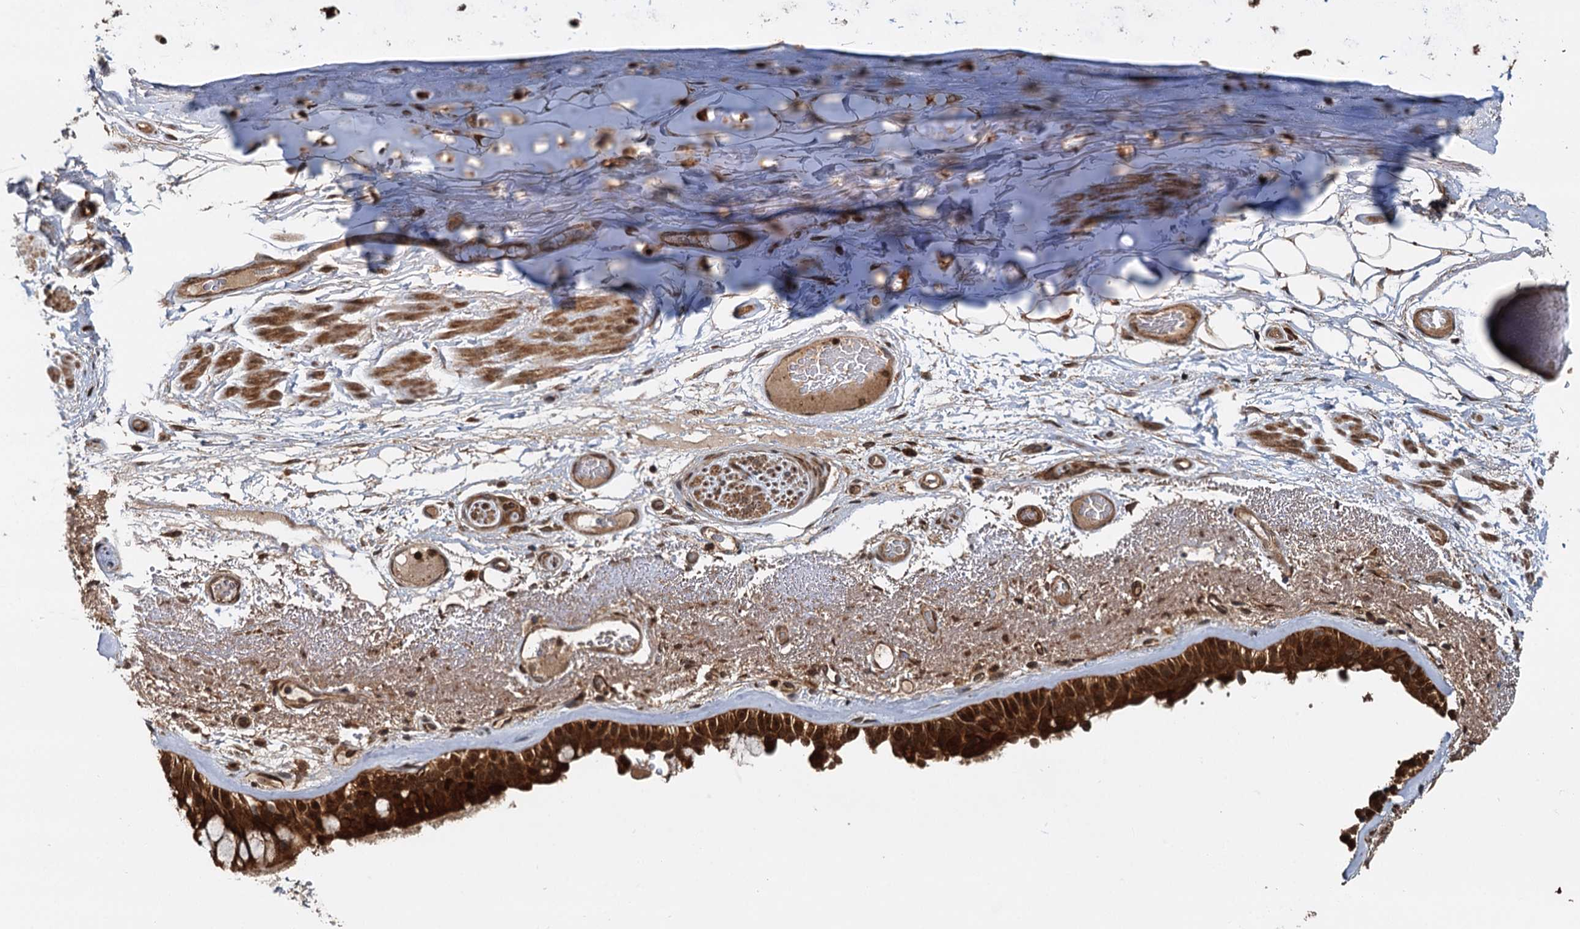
{"staining": {"intensity": "strong", "quantity": ">75%", "location": "cytoplasmic/membranous,nuclear"}, "tissue": "bronchus", "cell_type": "Respiratory epithelial cells", "image_type": "normal", "snomed": [{"axis": "morphology", "description": "Normal tissue, NOS"}, {"axis": "morphology", "description": "Squamous cell carcinoma, NOS"}, {"axis": "topography", "description": "Lymph node"}, {"axis": "topography", "description": "Bronchus"}, {"axis": "topography", "description": "Lung"}], "caption": "Bronchus stained with a brown dye reveals strong cytoplasmic/membranous,nuclear positive expression in approximately >75% of respiratory epithelial cells.", "gene": "STUB1", "patient": {"sex": "male", "age": 66}}